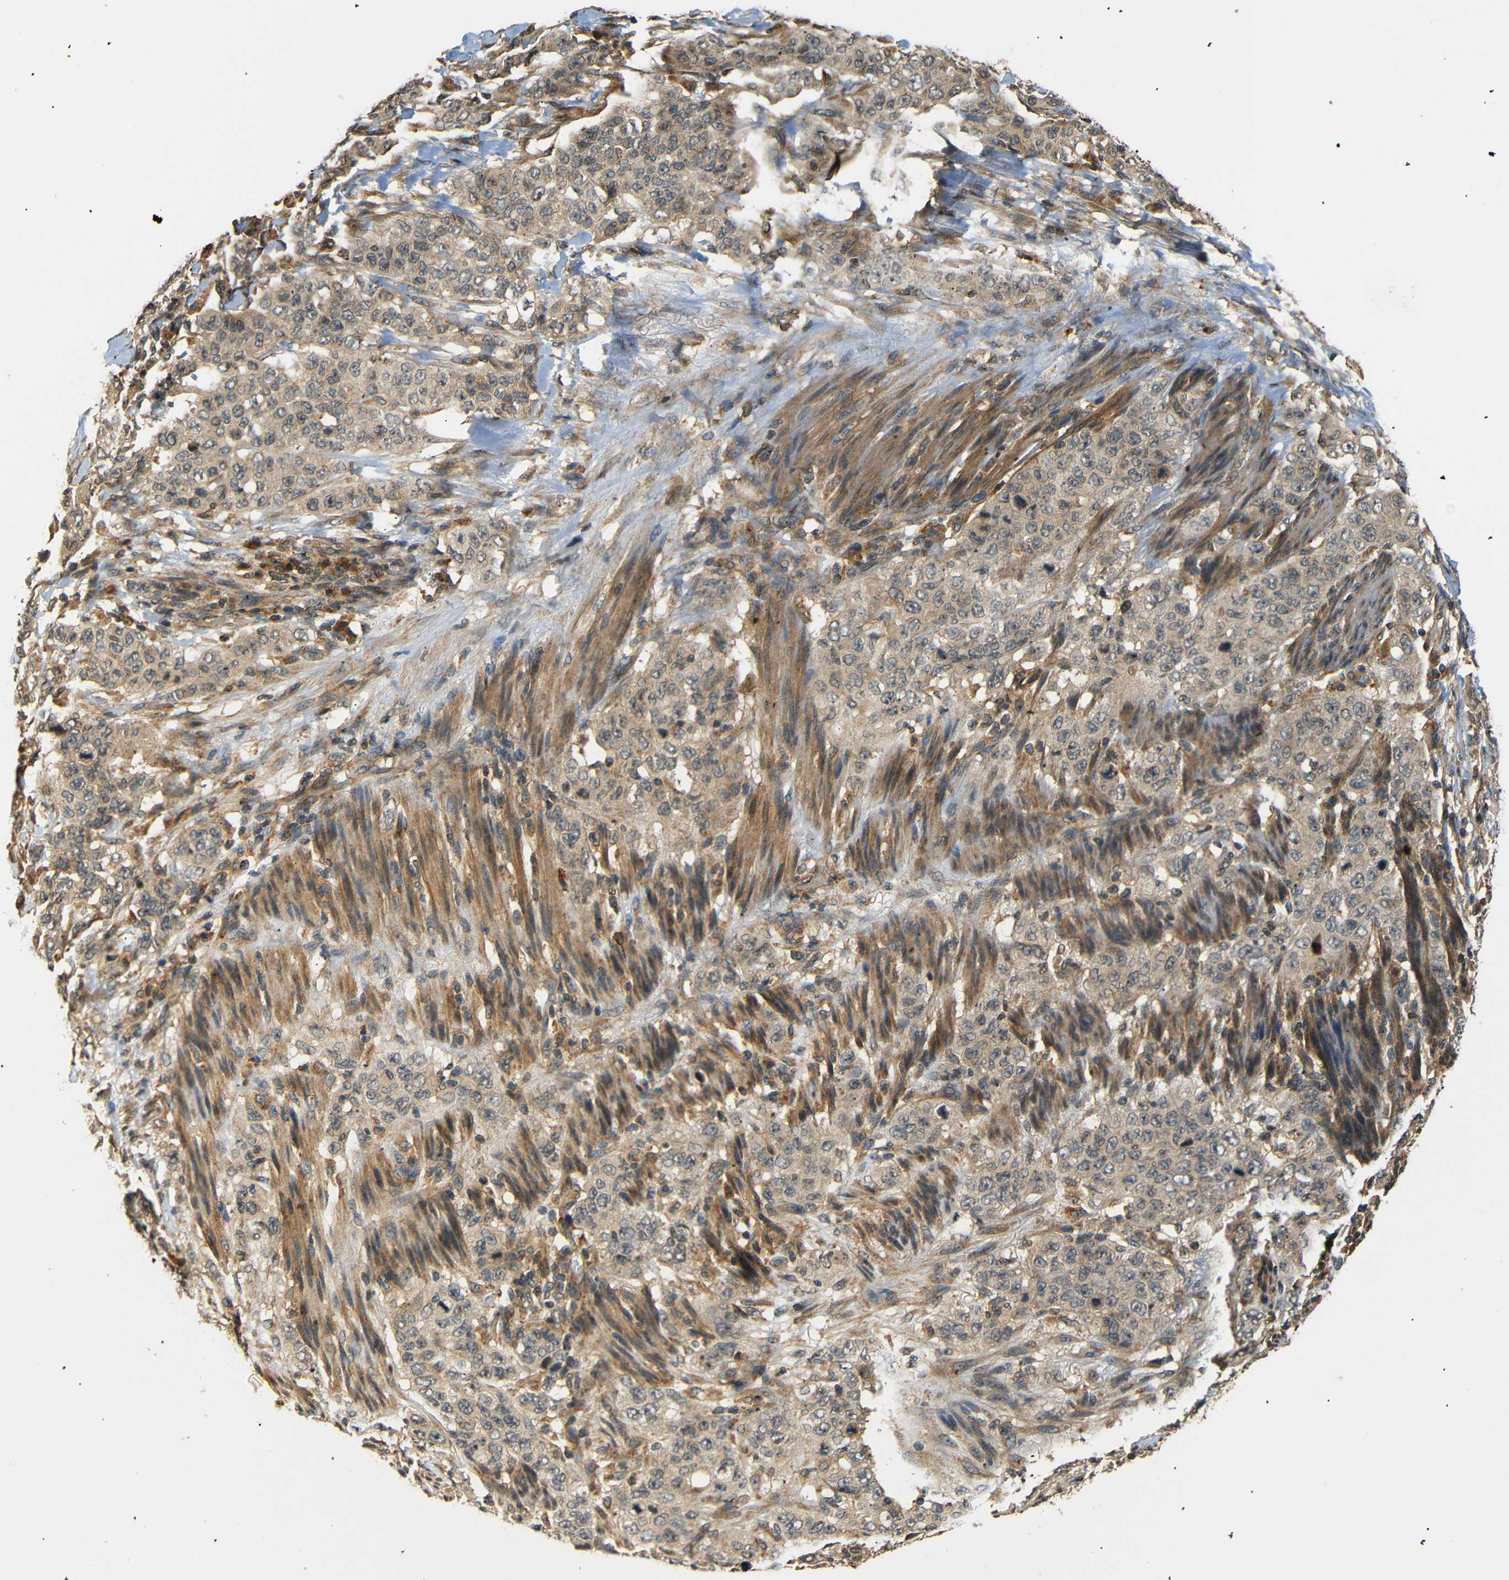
{"staining": {"intensity": "weak", "quantity": ">75%", "location": "cytoplasmic/membranous"}, "tissue": "stomach cancer", "cell_type": "Tumor cells", "image_type": "cancer", "snomed": [{"axis": "morphology", "description": "Adenocarcinoma, NOS"}, {"axis": "topography", "description": "Stomach"}], "caption": "Weak cytoplasmic/membranous protein staining is present in about >75% of tumor cells in stomach adenocarcinoma.", "gene": "TANK", "patient": {"sex": "male", "age": 48}}